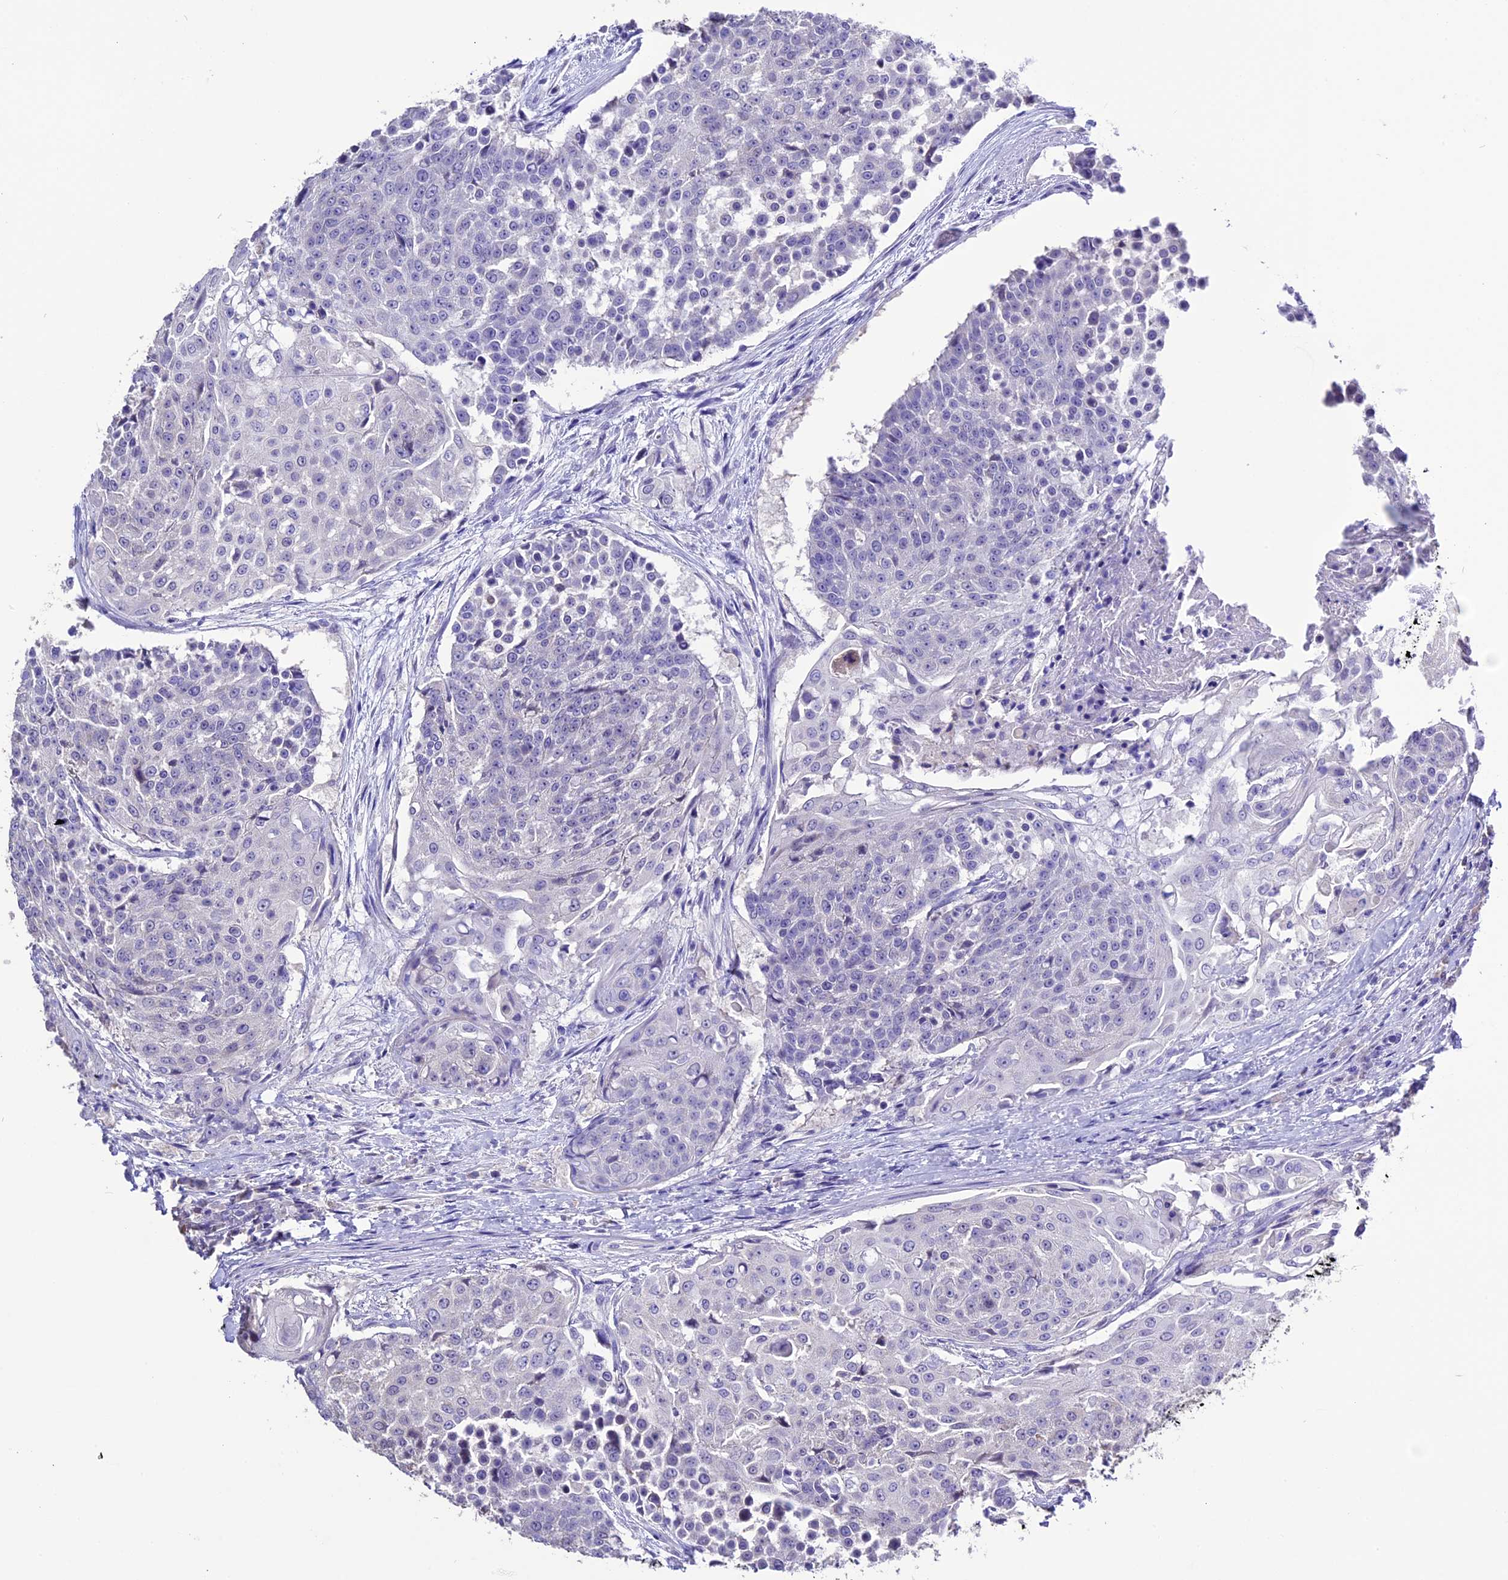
{"staining": {"intensity": "negative", "quantity": "none", "location": "none"}, "tissue": "urothelial cancer", "cell_type": "Tumor cells", "image_type": "cancer", "snomed": [{"axis": "morphology", "description": "Urothelial carcinoma, High grade"}, {"axis": "topography", "description": "Urinary bladder"}], "caption": "Urothelial carcinoma (high-grade) was stained to show a protein in brown. There is no significant expression in tumor cells.", "gene": "DIS3L", "patient": {"sex": "female", "age": 63}}